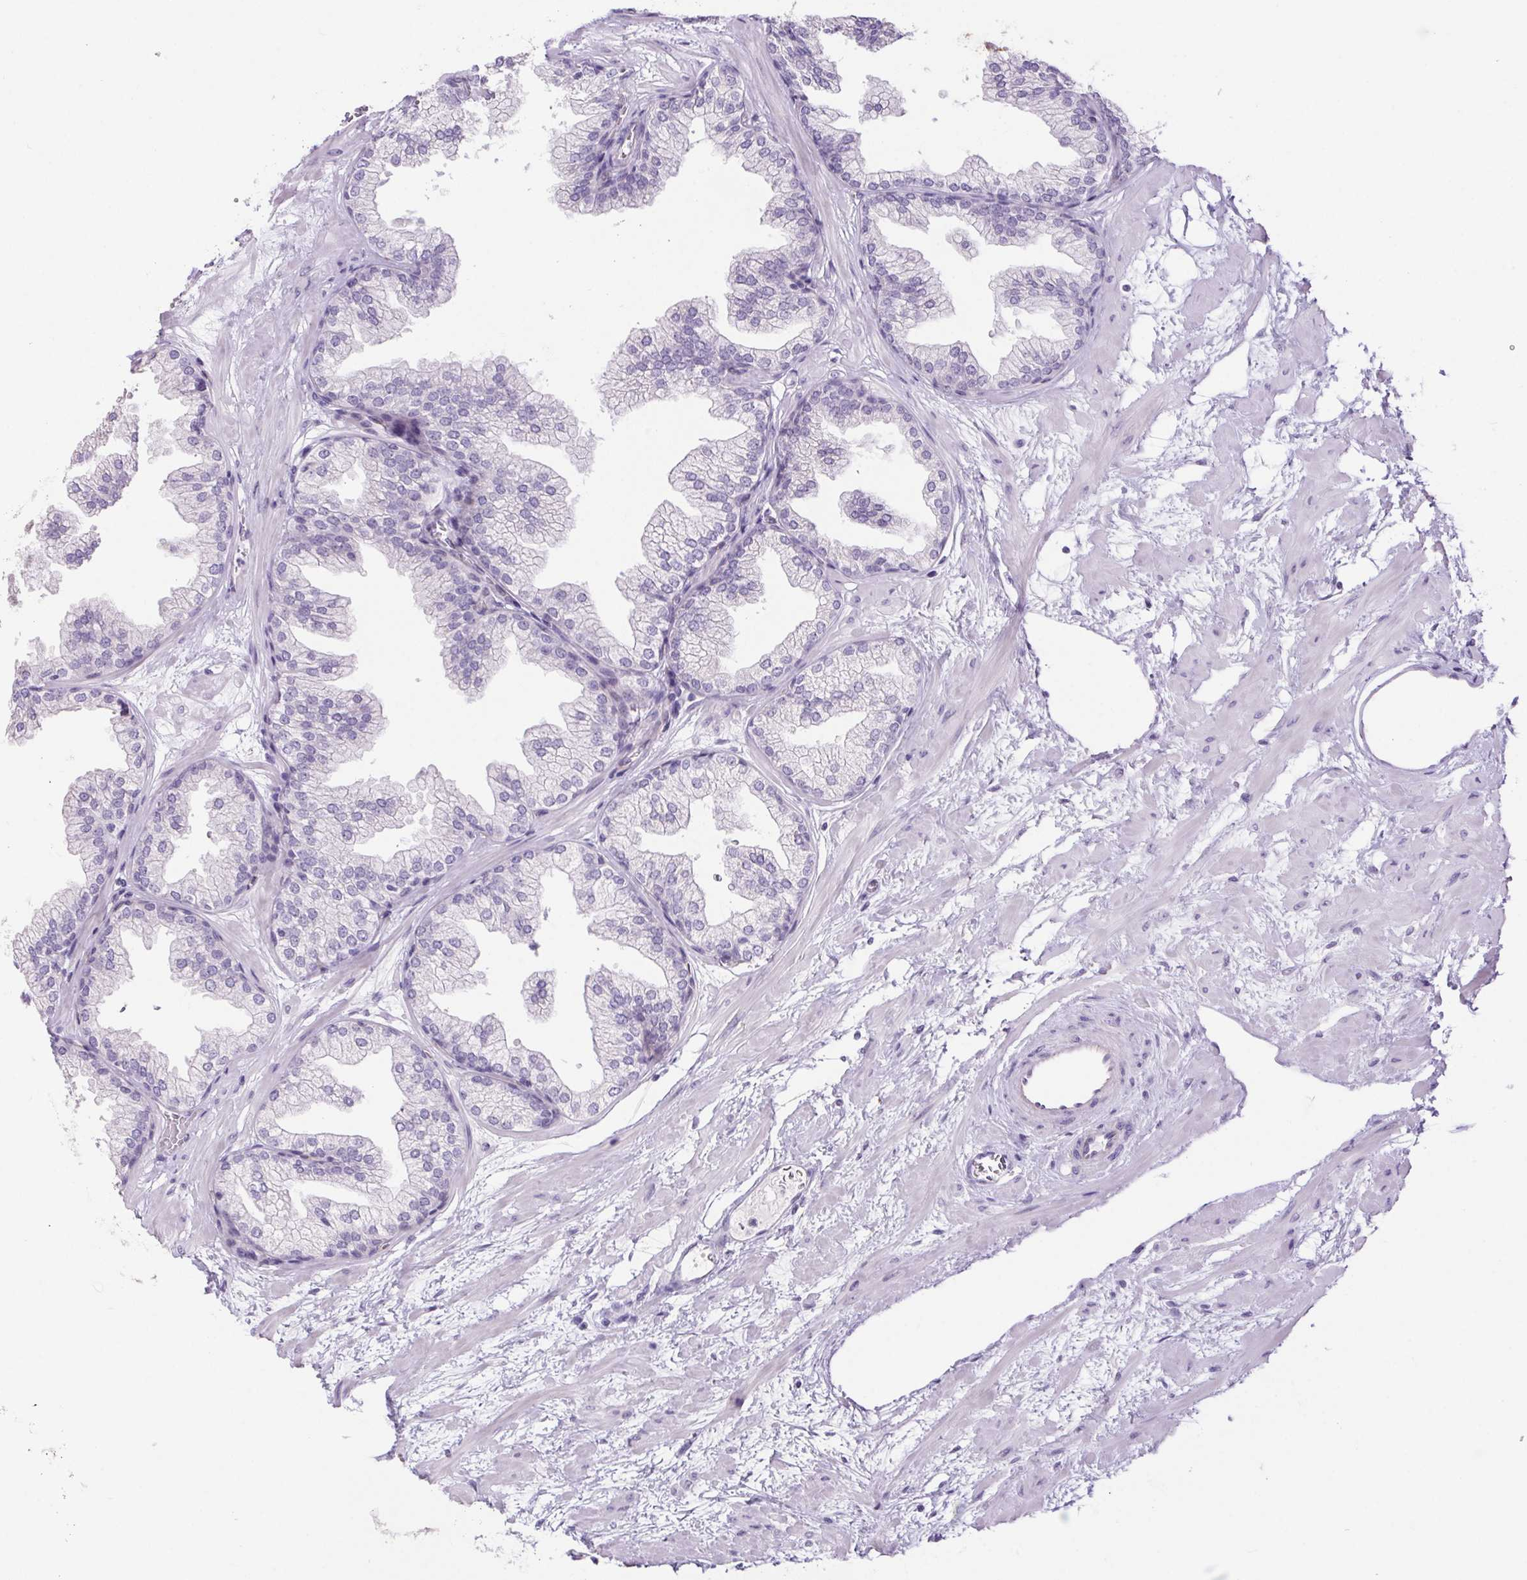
{"staining": {"intensity": "negative", "quantity": "none", "location": "none"}, "tissue": "prostate", "cell_type": "Glandular cells", "image_type": "normal", "snomed": [{"axis": "morphology", "description": "Normal tissue, NOS"}, {"axis": "topography", "description": "Prostate"}], "caption": "Image shows no protein staining in glandular cells of benign prostate. (Stains: DAB (3,3'-diaminobenzidine) immunohistochemistry (IHC) with hematoxylin counter stain, Microscopy: brightfield microscopy at high magnification).", "gene": "ERP27", "patient": {"sex": "male", "age": 37}}